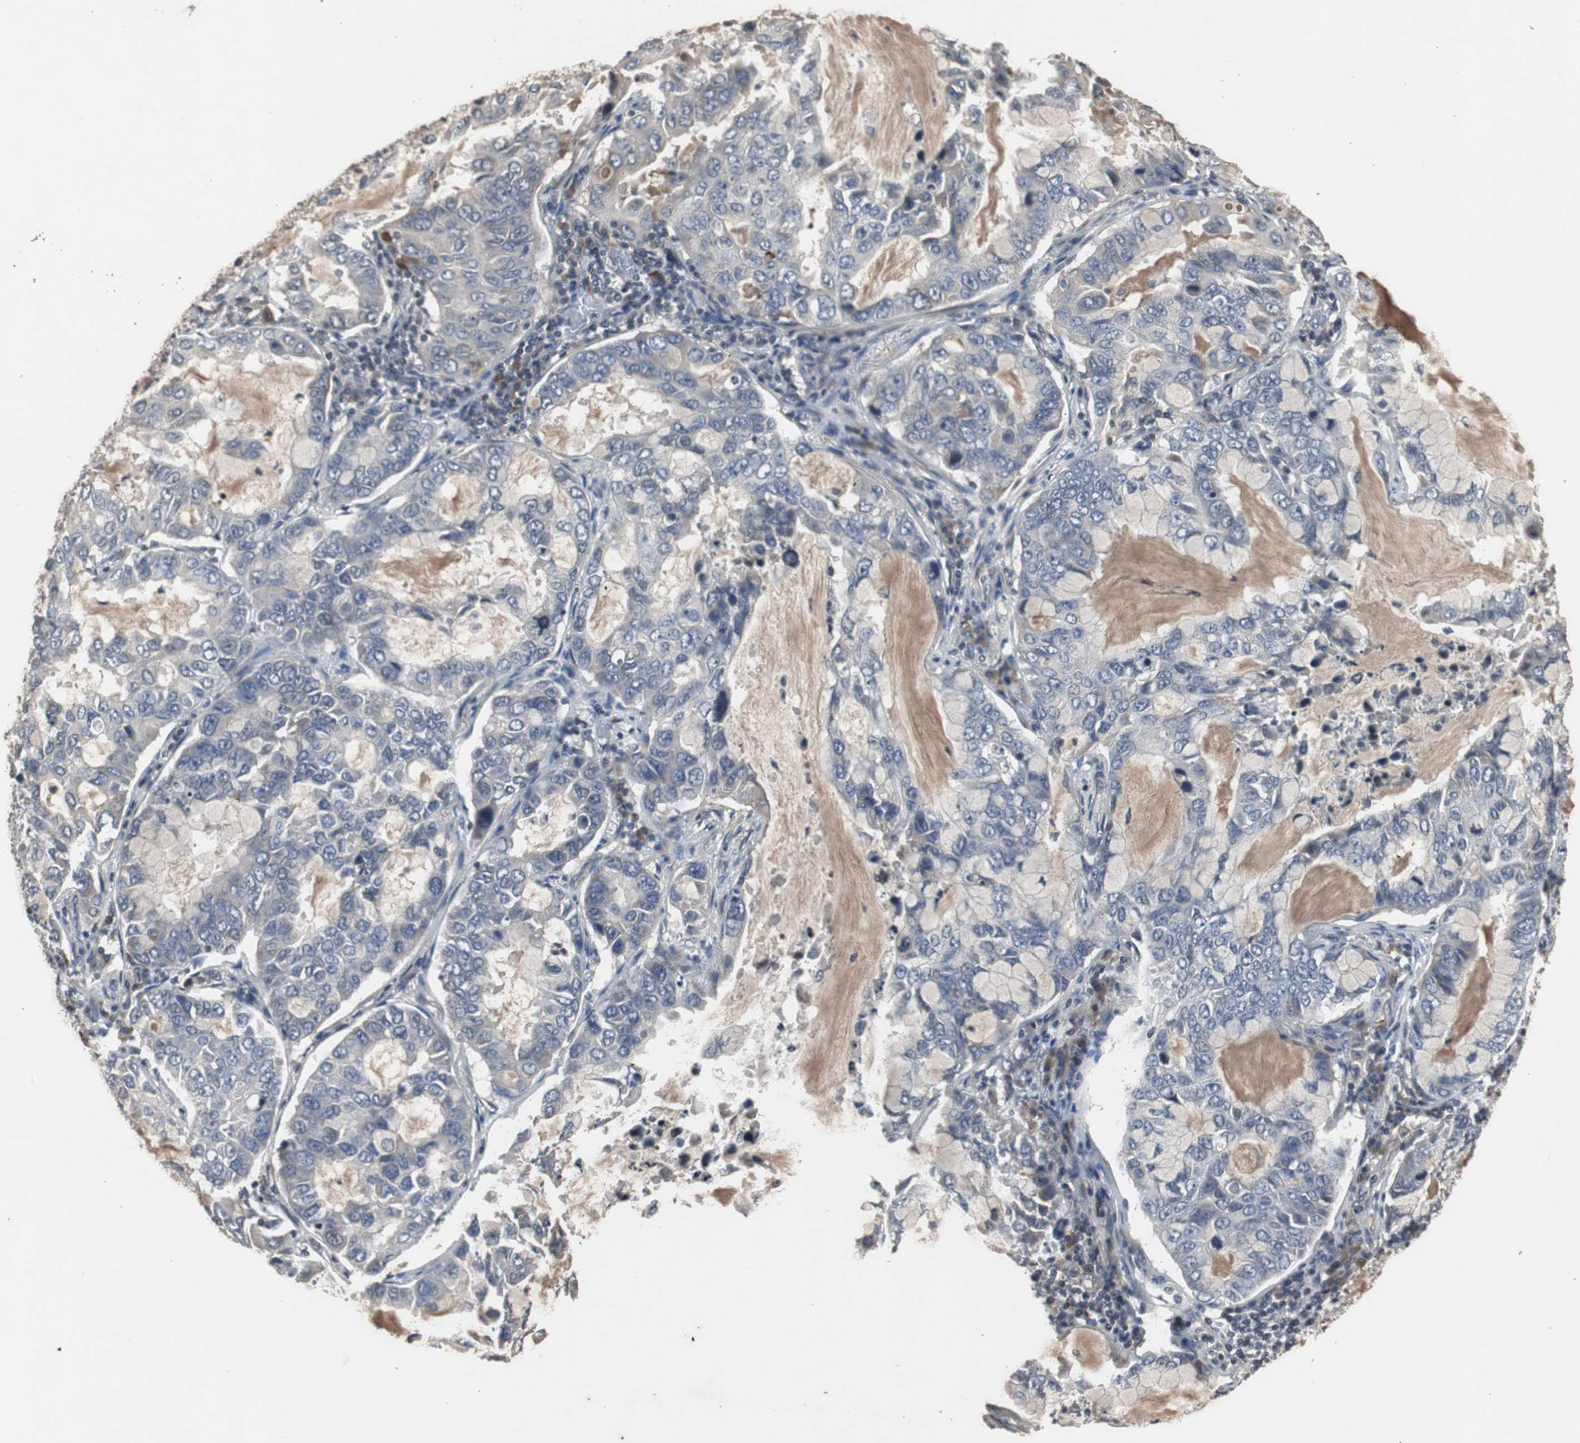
{"staining": {"intensity": "negative", "quantity": "none", "location": "none"}, "tissue": "lung cancer", "cell_type": "Tumor cells", "image_type": "cancer", "snomed": [{"axis": "morphology", "description": "Adenocarcinoma, NOS"}, {"axis": "topography", "description": "Lung"}], "caption": "An immunohistochemistry (IHC) image of lung cancer (adenocarcinoma) is shown. There is no staining in tumor cells of lung cancer (adenocarcinoma).", "gene": "CRADD", "patient": {"sex": "male", "age": 64}}